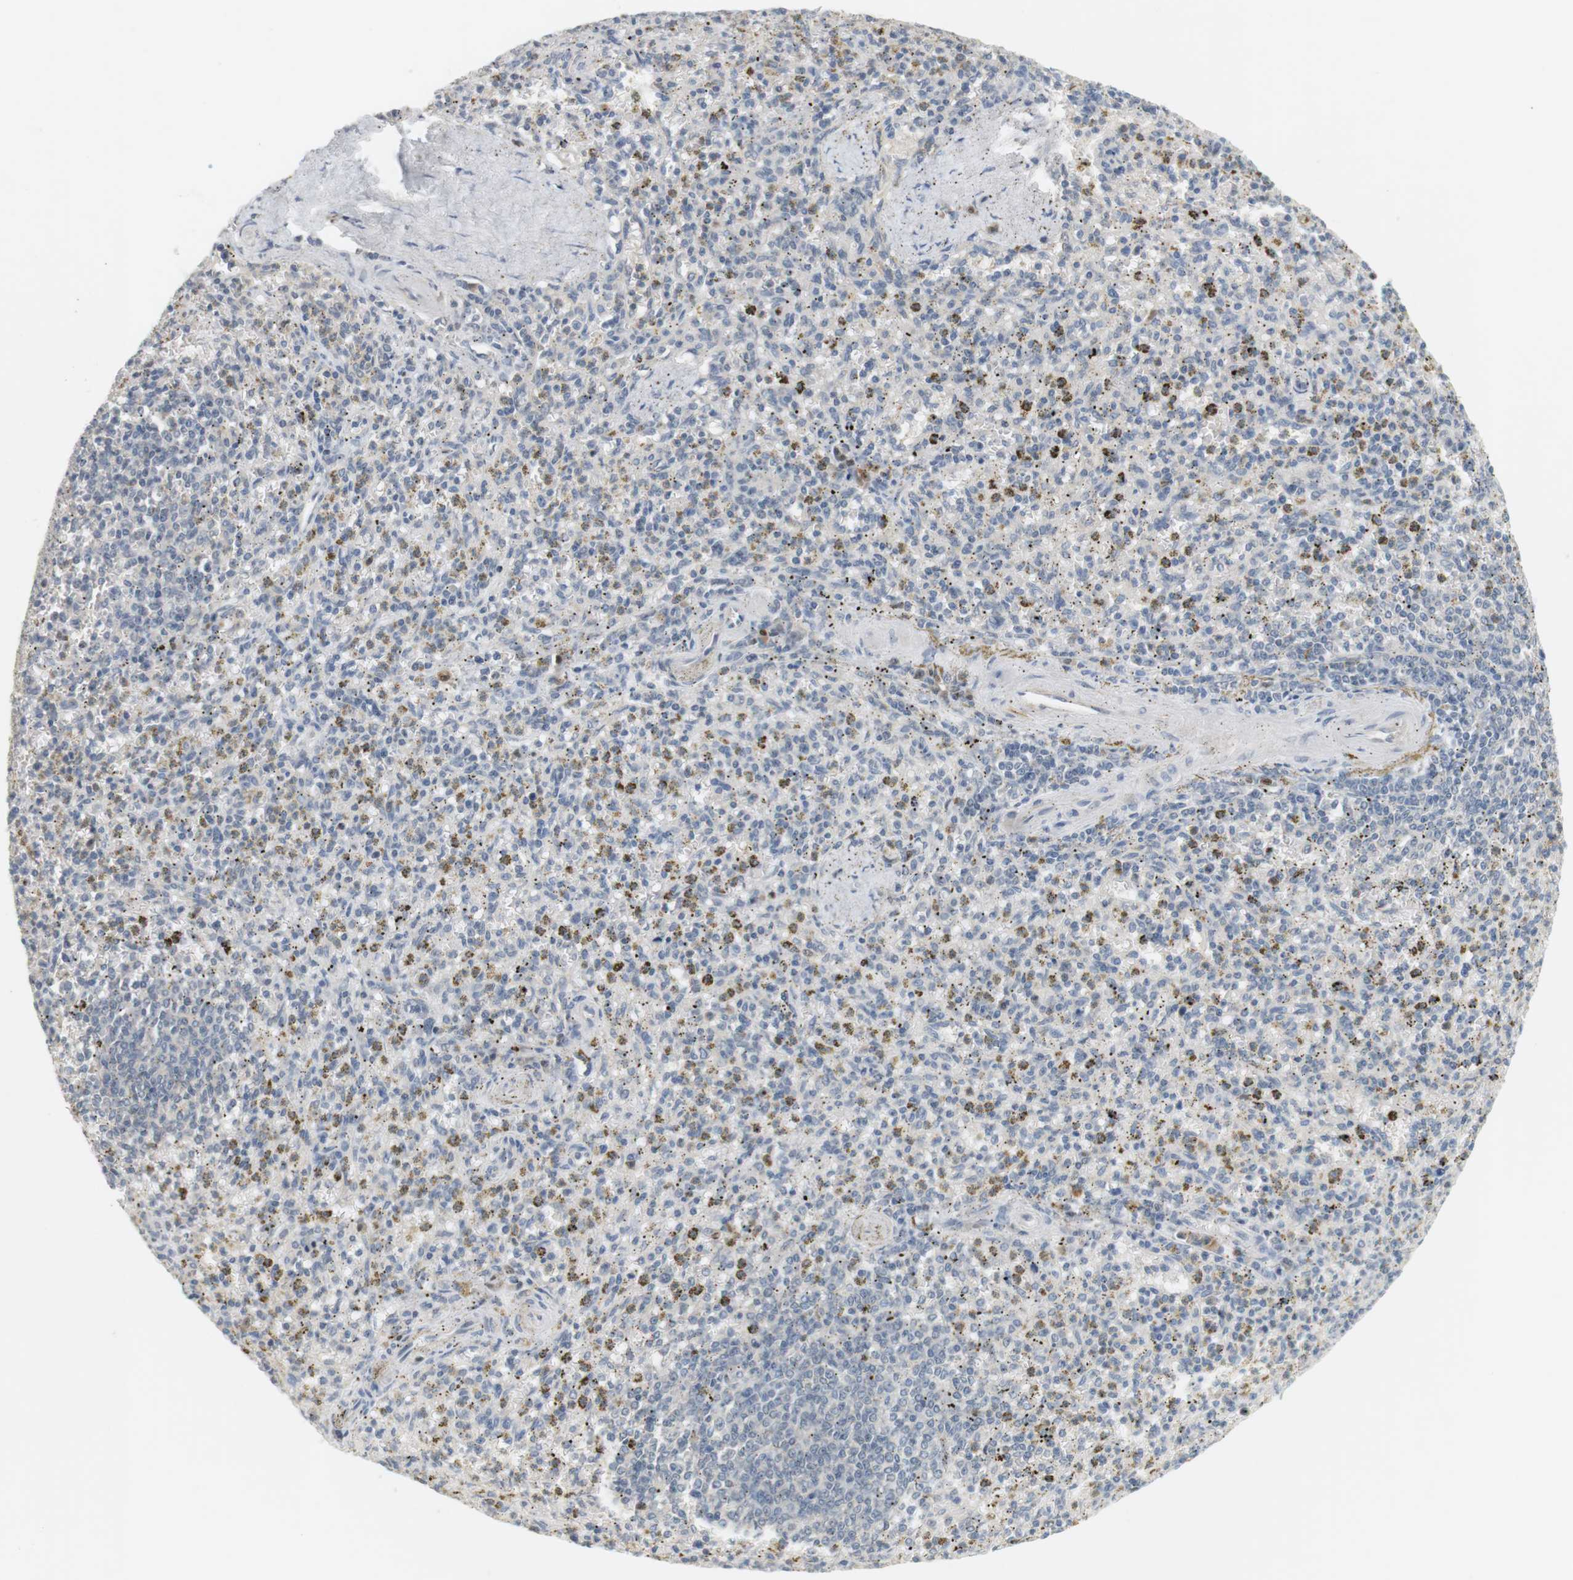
{"staining": {"intensity": "negative", "quantity": "none", "location": "none"}, "tissue": "spleen", "cell_type": "Cells in red pulp", "image_type": "normal", "snomed": [{"axis": "morphology", "description": "Normal tissue, NOS"}, {"axis": "topography", "description": "Spleen"}], "caption": "Human spleen stained for a protein using immunohistochemistry reveals no expression in cells in red pulp.", "gene": "CREB3L2", "patient": {"sex": "male", "age": 72}}